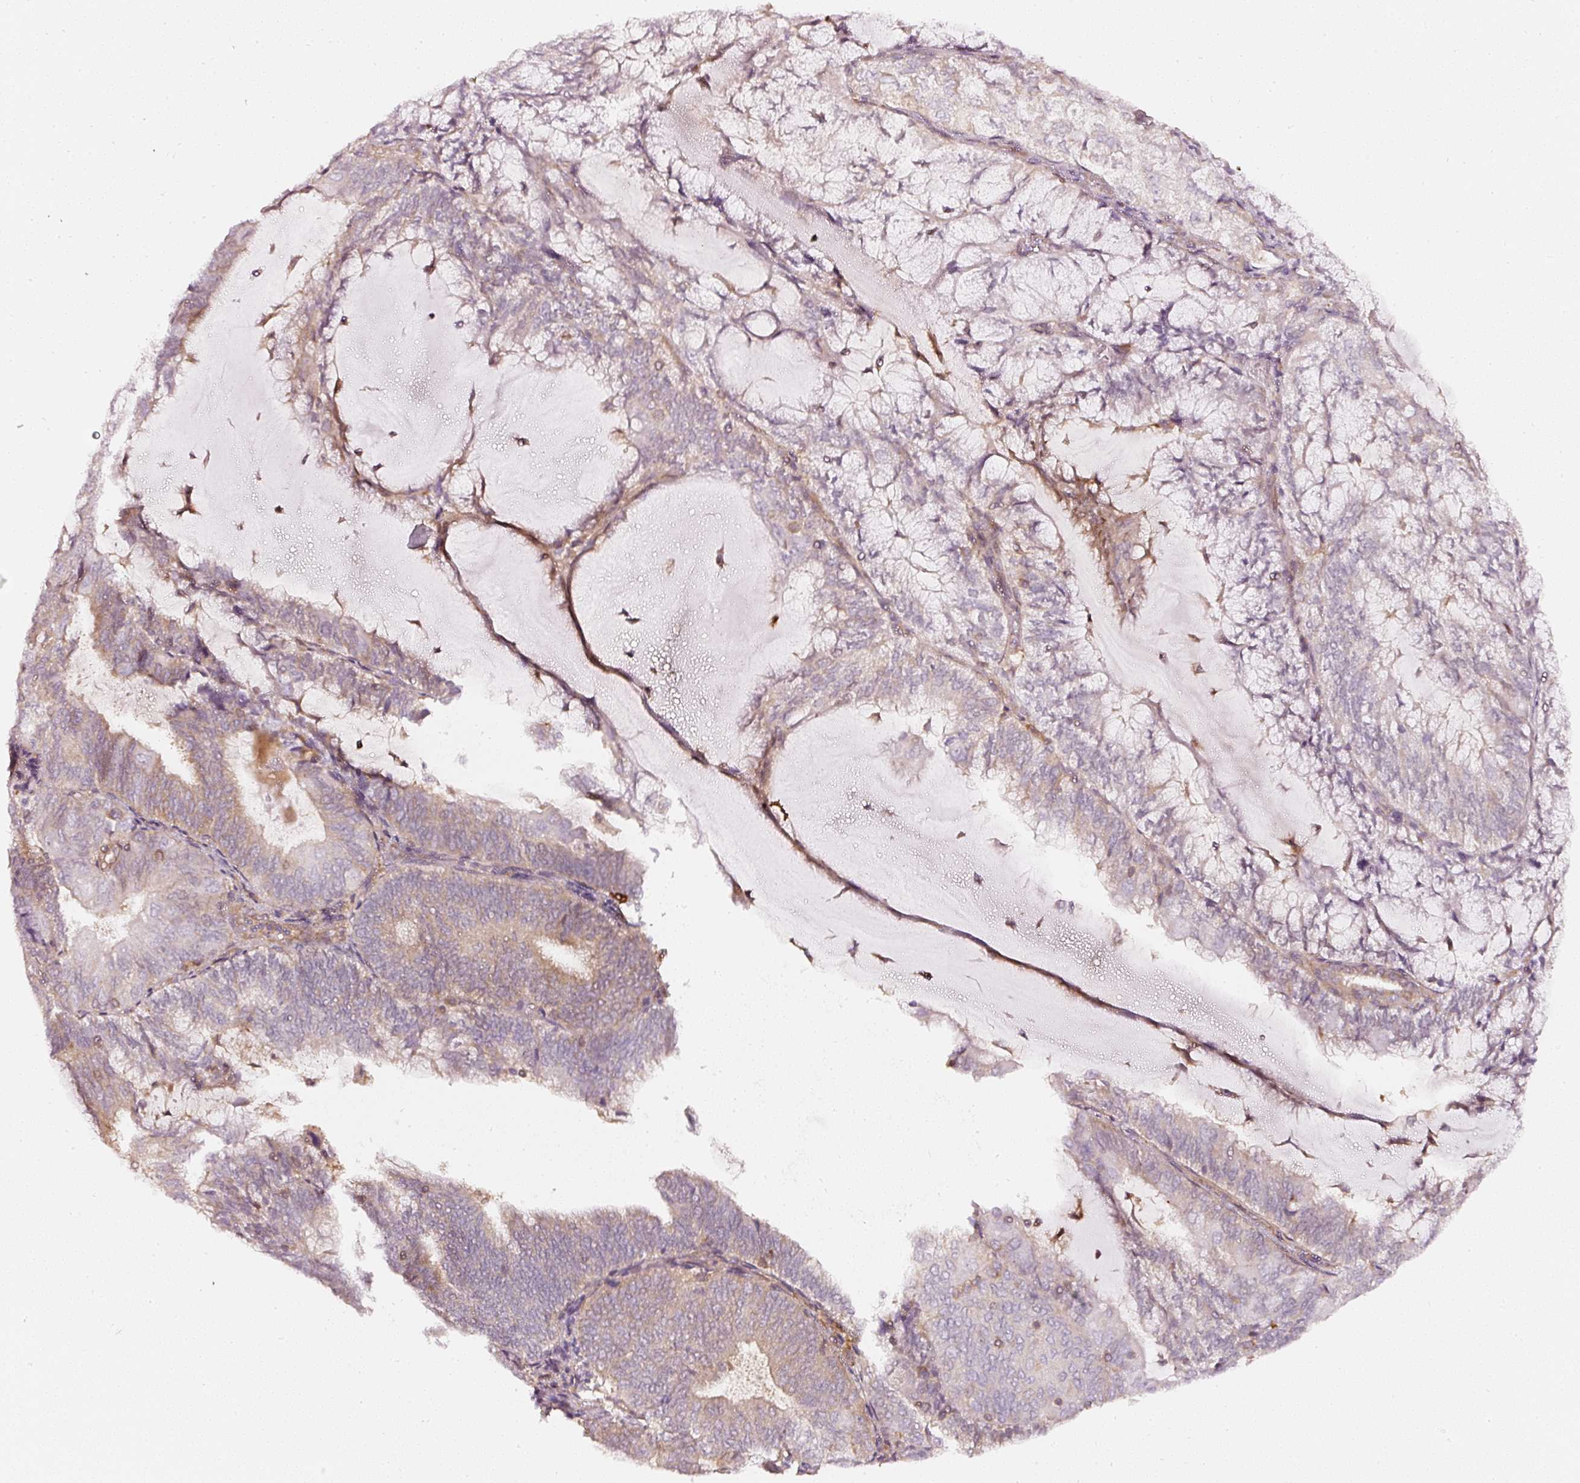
{"staining": {"intensity": "weak", "quantity": "25%-75%", "location": "cytoplasmic/membranous"}, "tissue": "endometrial cancer", "cell_type": "Tumor cells", "image_type": "cancer", "snomed": [{"axis": "morphology", "description": "Adenocarcinoma, NOS"}, {"axis": "topography", "description": "Endometrium"}], "caption": "IHC (DAB) staining of endometrial adenocarcinoma reveals weak cytoplasmic/membranous protein positivity in about 25%-75% of tumor cells.", "gene": "ASMTL", "patient": {"sex": "female", "age": 81}}